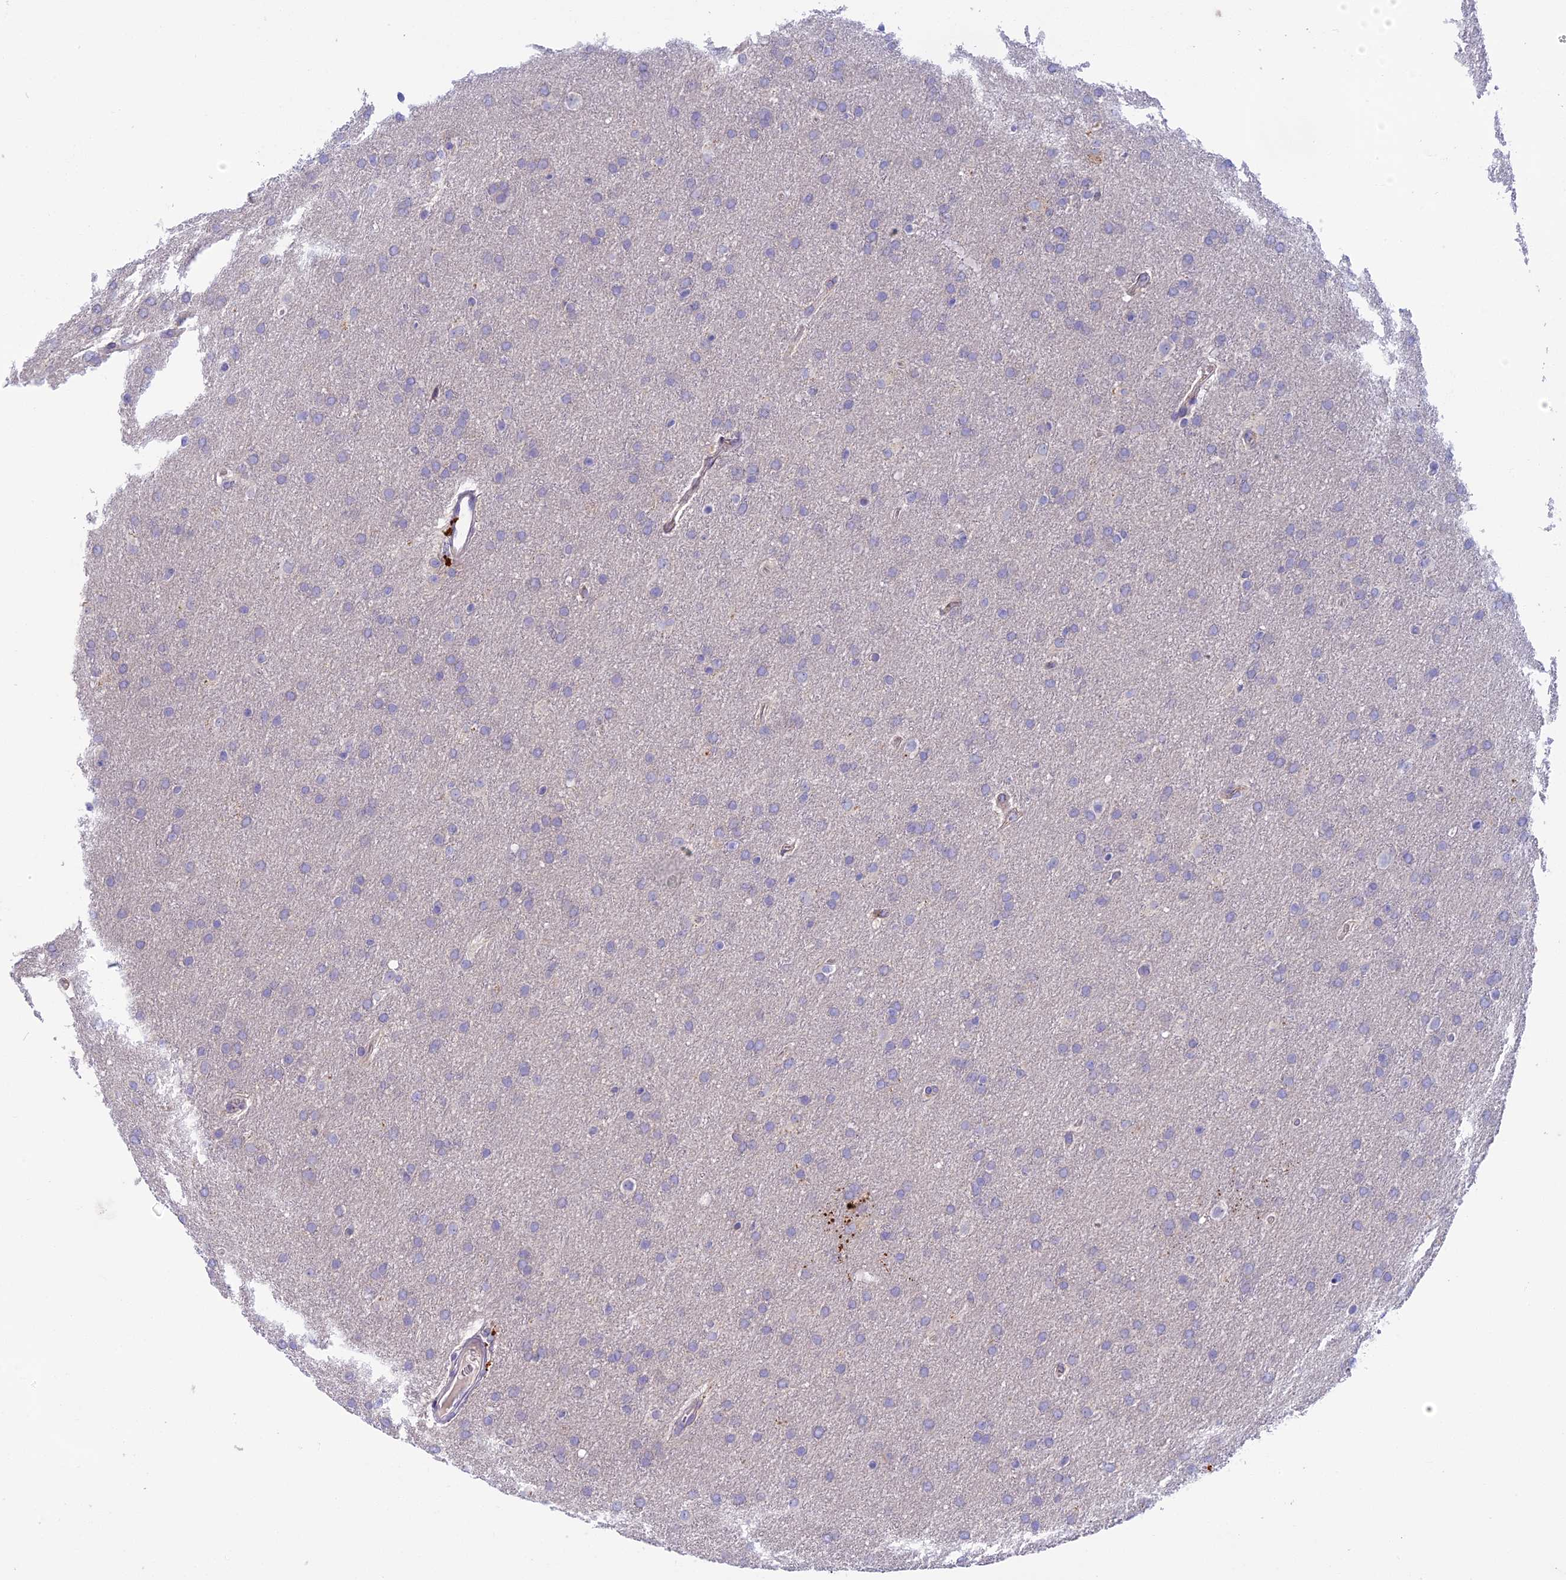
{"staining": {"intensity": "negative", "quantity": "none", "location": "none"}, "tissue": "glioma", "cell_type": "Tumor cells", "image_type": "cancer", "snomed": [{"axis": "morphology", "description": "Glioma, malignant, Low grade"}, {"axis": "topography", "description": "Brain"}], "caption": "The histopathology image displays no significant staining in tumor cells of glioma.", "gene": "SEMA7A", "patient": {"sex": "female", "age": 32}}